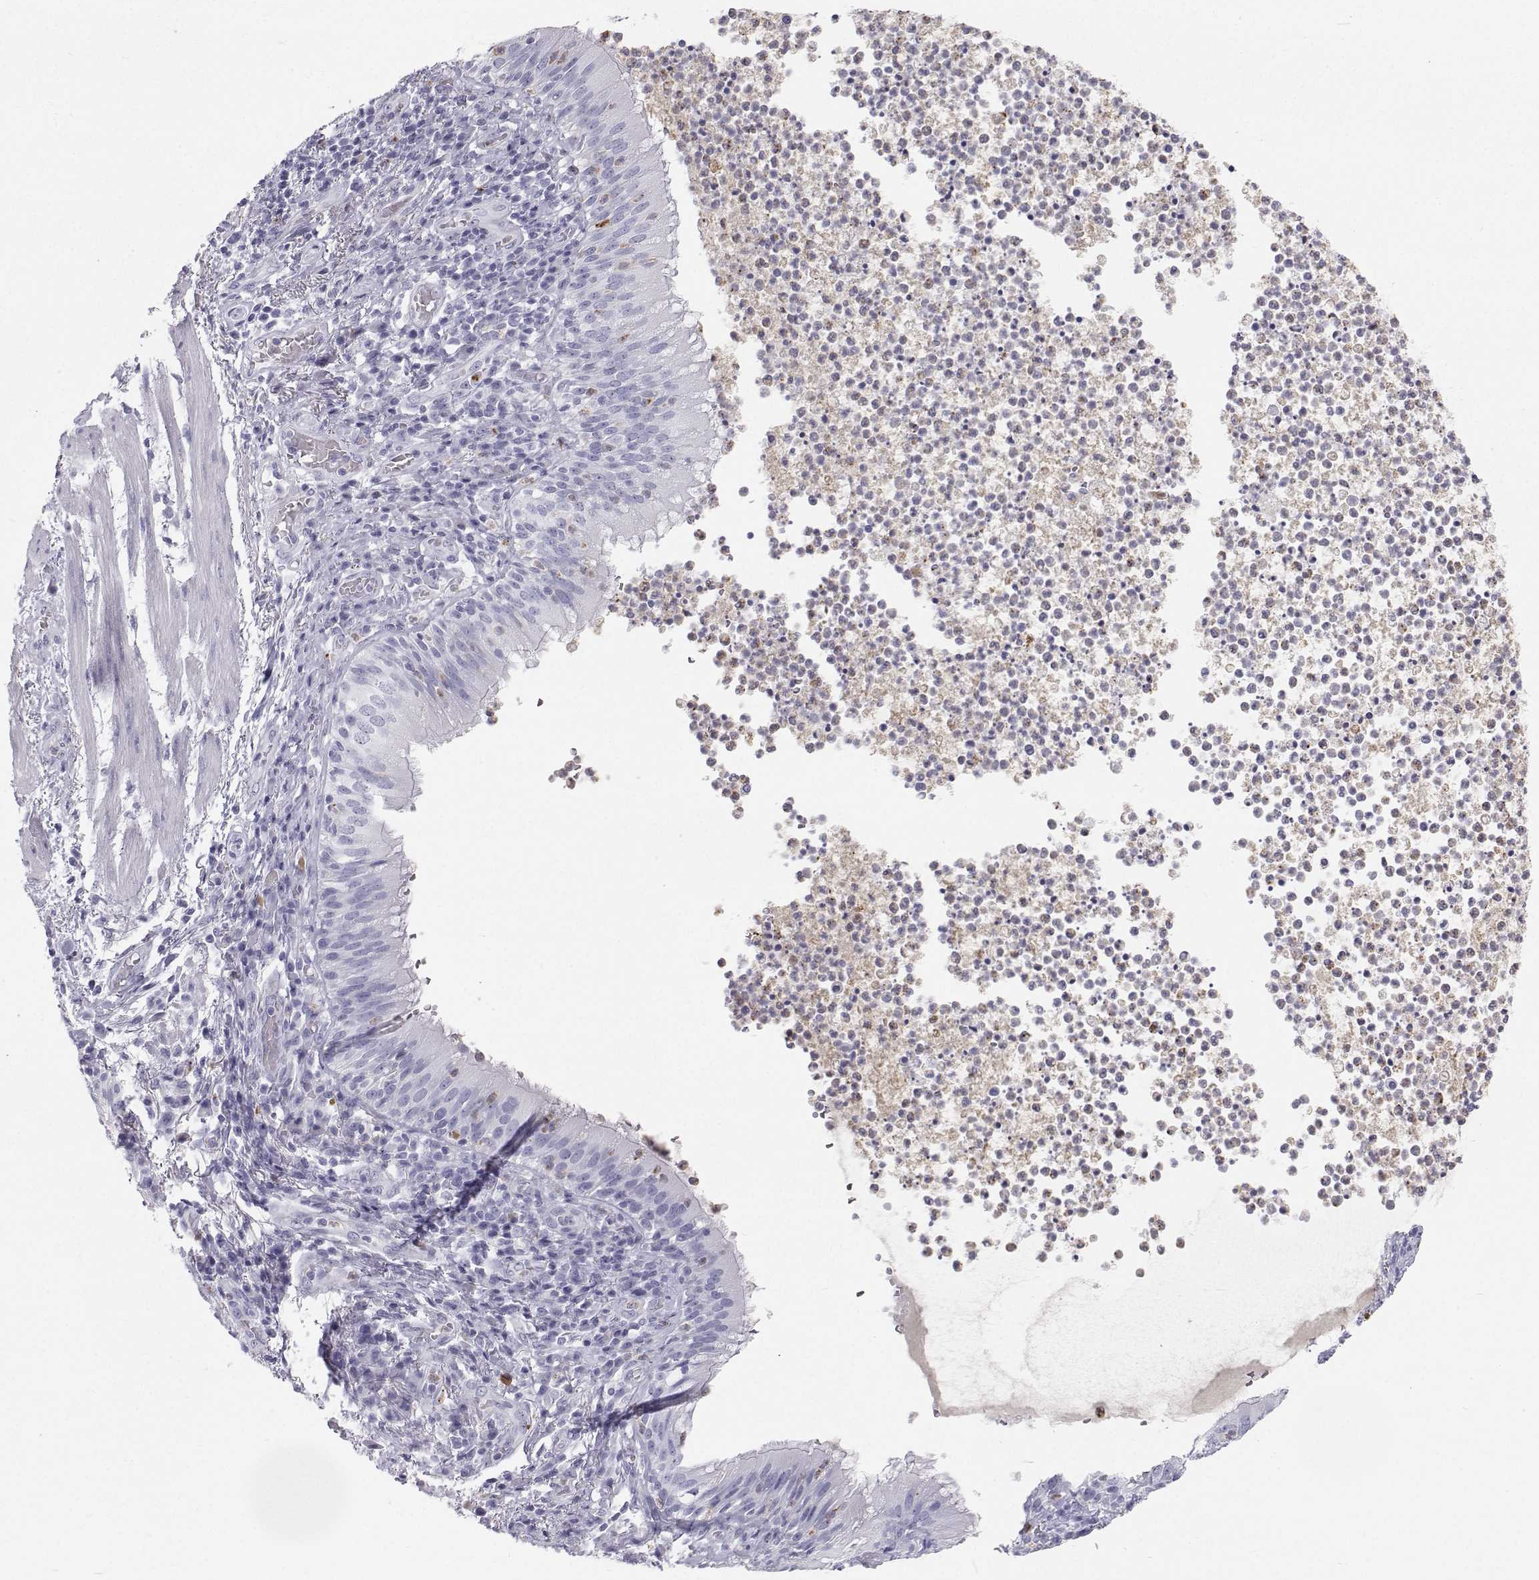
{"staining": {"intensity": "negative", "quantity": "none", "location": "none"}, "tissue": "bronchus", "cell_type": "Respiratory epithelial cells", "image_type": "normal", "snomed": [{"axis": "morphology", "description": "Normal tissue, NOS"}, {"axis": "topography", "description": "Lymph node"}, {"axis": "topography", "description": "Bronchus"}], "caption": "An IHC photomicrograph of benign bronchus is shown. There is no staining in respiratory epithelial cells of bronchus. (Stains: DAB (3,3'-diaminobenzidine) IHC with hematoxylin counter stain, Microscopy: brightfield microscopy at high magnification).", "gene": "SFTPB", "patient": {"sex": "male", "age": 56}}